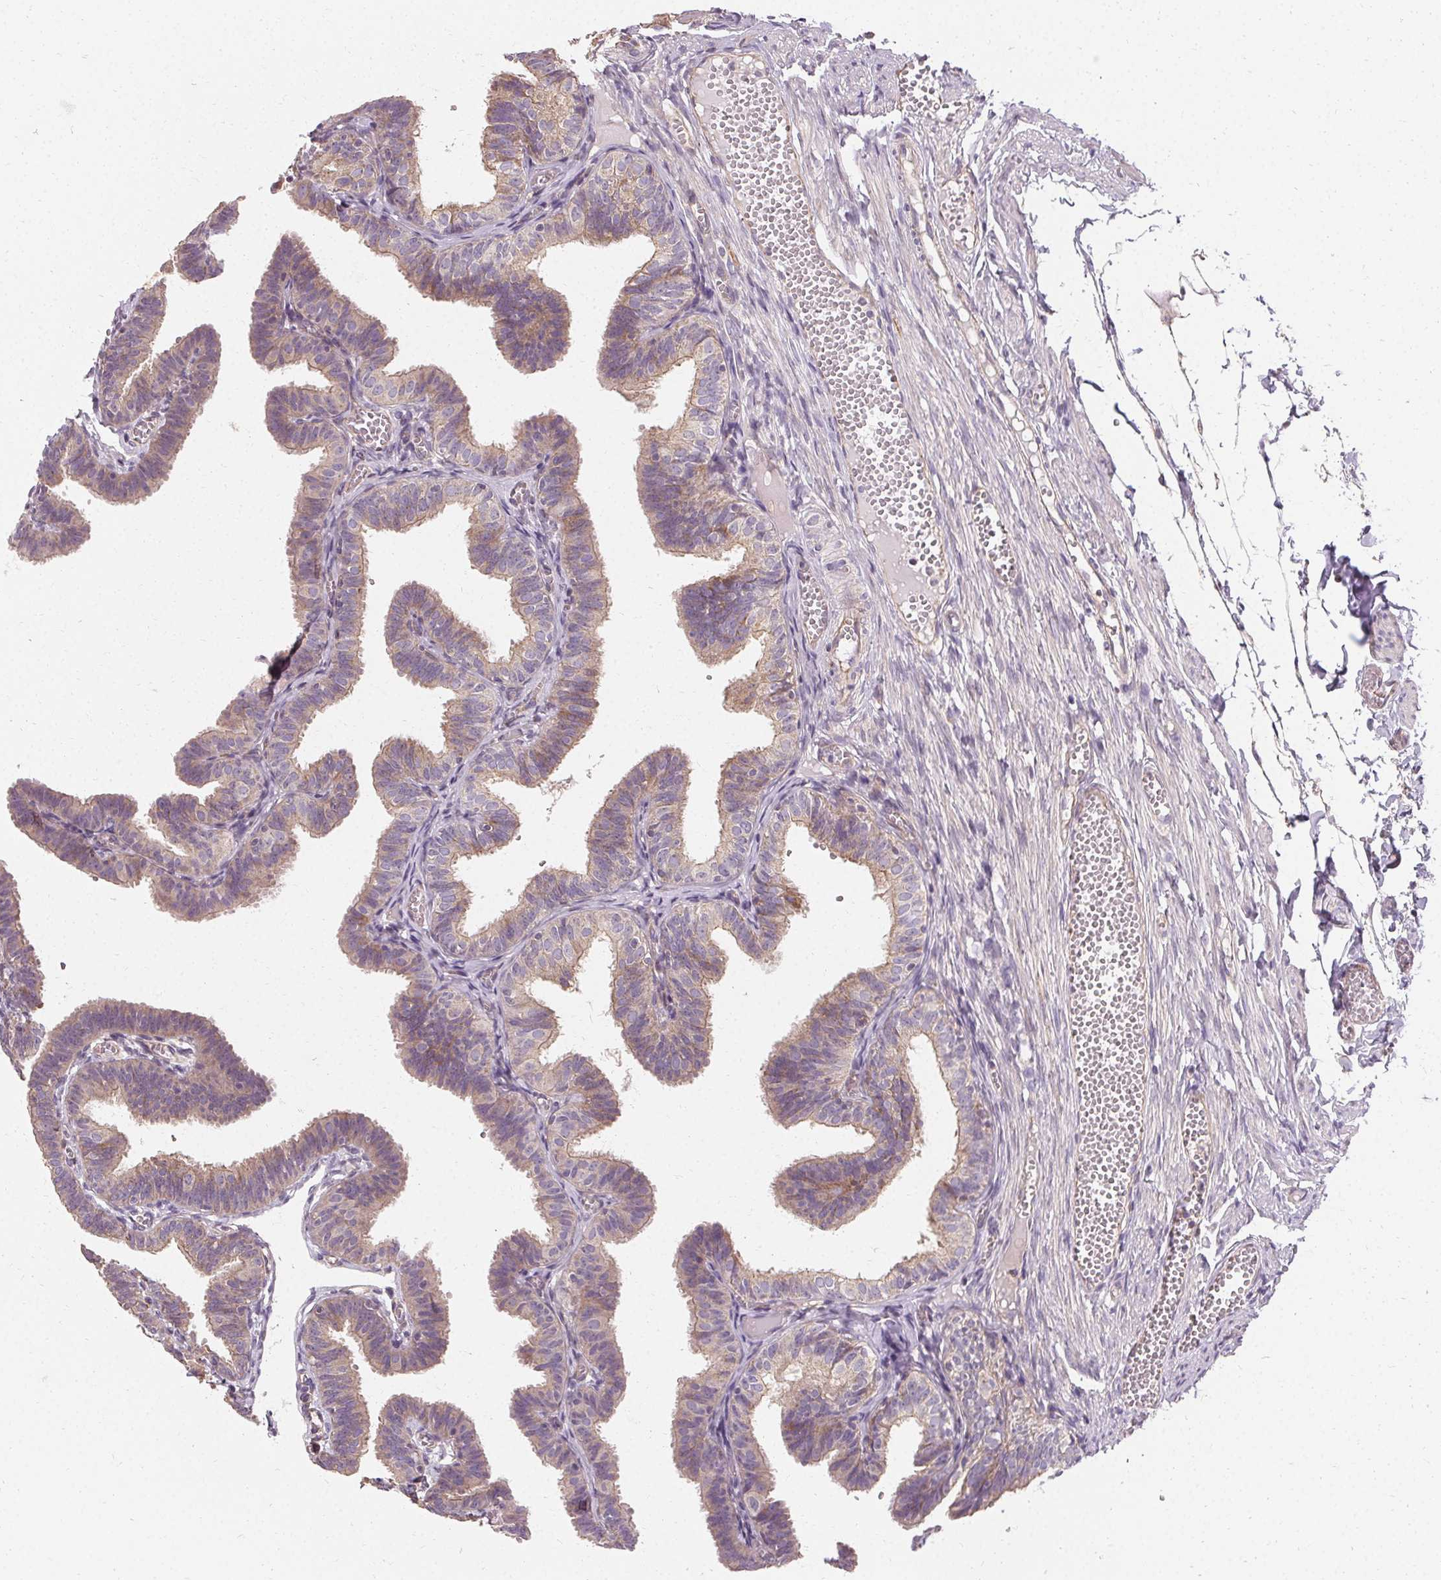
{"staining": {"intensity": "weak", "quantity": "25%-75%", "location": "cytoplasmic/membranous"}, "tissue": "fallopian tube", "cell_type": "Glandular cells", "image_type": "normal", "snomed": [{"axis": "morphology", "description": "Normal tissue, NOS"}, {"axis": "topography", "description": "Fallopian tube"}], "caption": "Fallopian tube stained for a protein (brown) displays weak cytoplasmic/membranous positive staining in about 25%-75% of glandular cells.", "gene": "APLP1", "patient": {"sex": "female", "age": 25}}